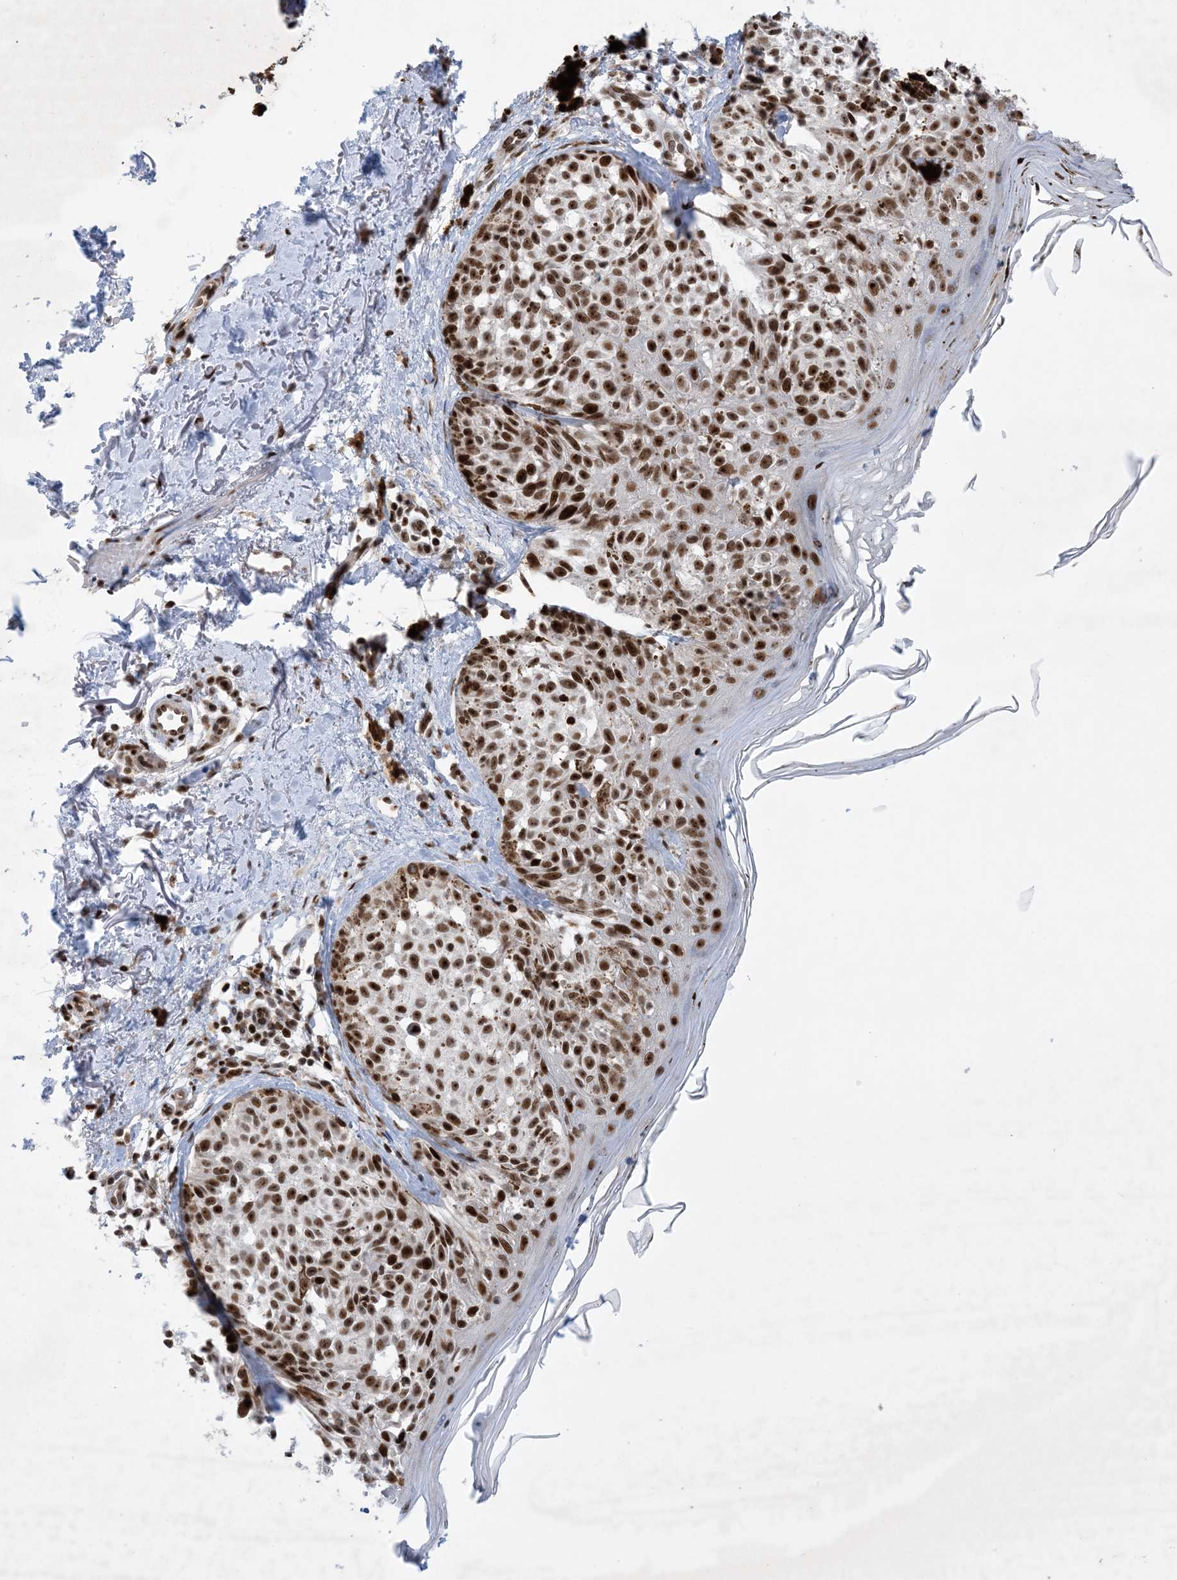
{"staining": {"intensity": "strong", "quantity": ">75%", "location": "nuclear"}, "tissue": "melanoma", "cell_type": "Tumor cells", "image_type": "cancer", "snomed": [{"axis": "morphology", "description": "Malignant melanoma, NOS"}, {"axis": "topography", "description": "Skin"}], "caption": "A brown stain labels strong nuclear staining of a protein in malignant melanoma tumor cells.", "gene": "TSPYL1", "patient": {"sex": "female", "age": 50}}